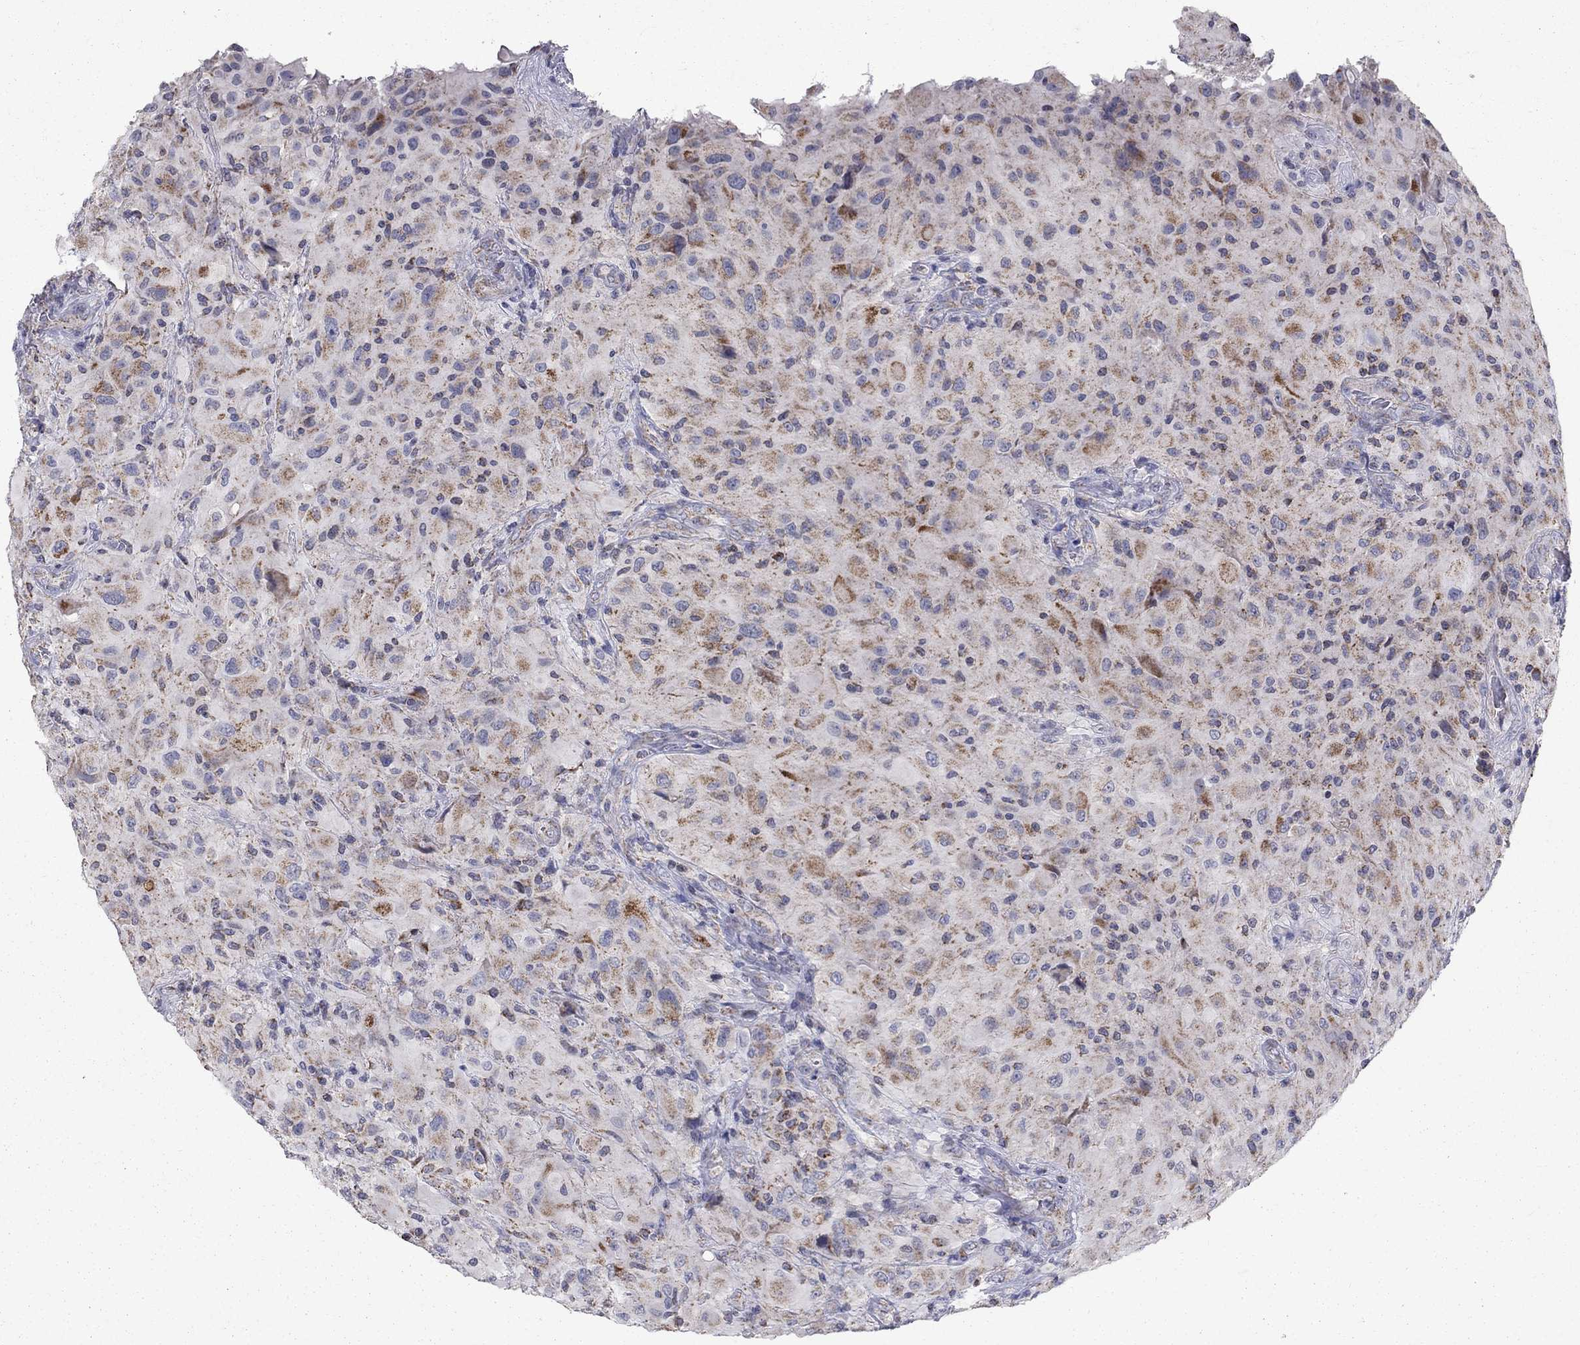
{"staining": {"intensity": "moderate", "quantity": "<25%", "location": "cytoplasmic/membranous"}, "tissue": "glioma", "cell_type": "Tumor cells", "image_type": "cancer", "snomed": [{"axis": "morphology", "description": "Glioma, malignant, High grade"}, {"axis": "topography", "description": "Cerebral cortex"}], "caption": "This is an image of immunohistochemistry staining of glioma, which shows moderate positivity in the cytoplasmic/membranous of tumor cells.", "gene": "SLC4A10", "patient": {"sex": "male", "age": 35}}